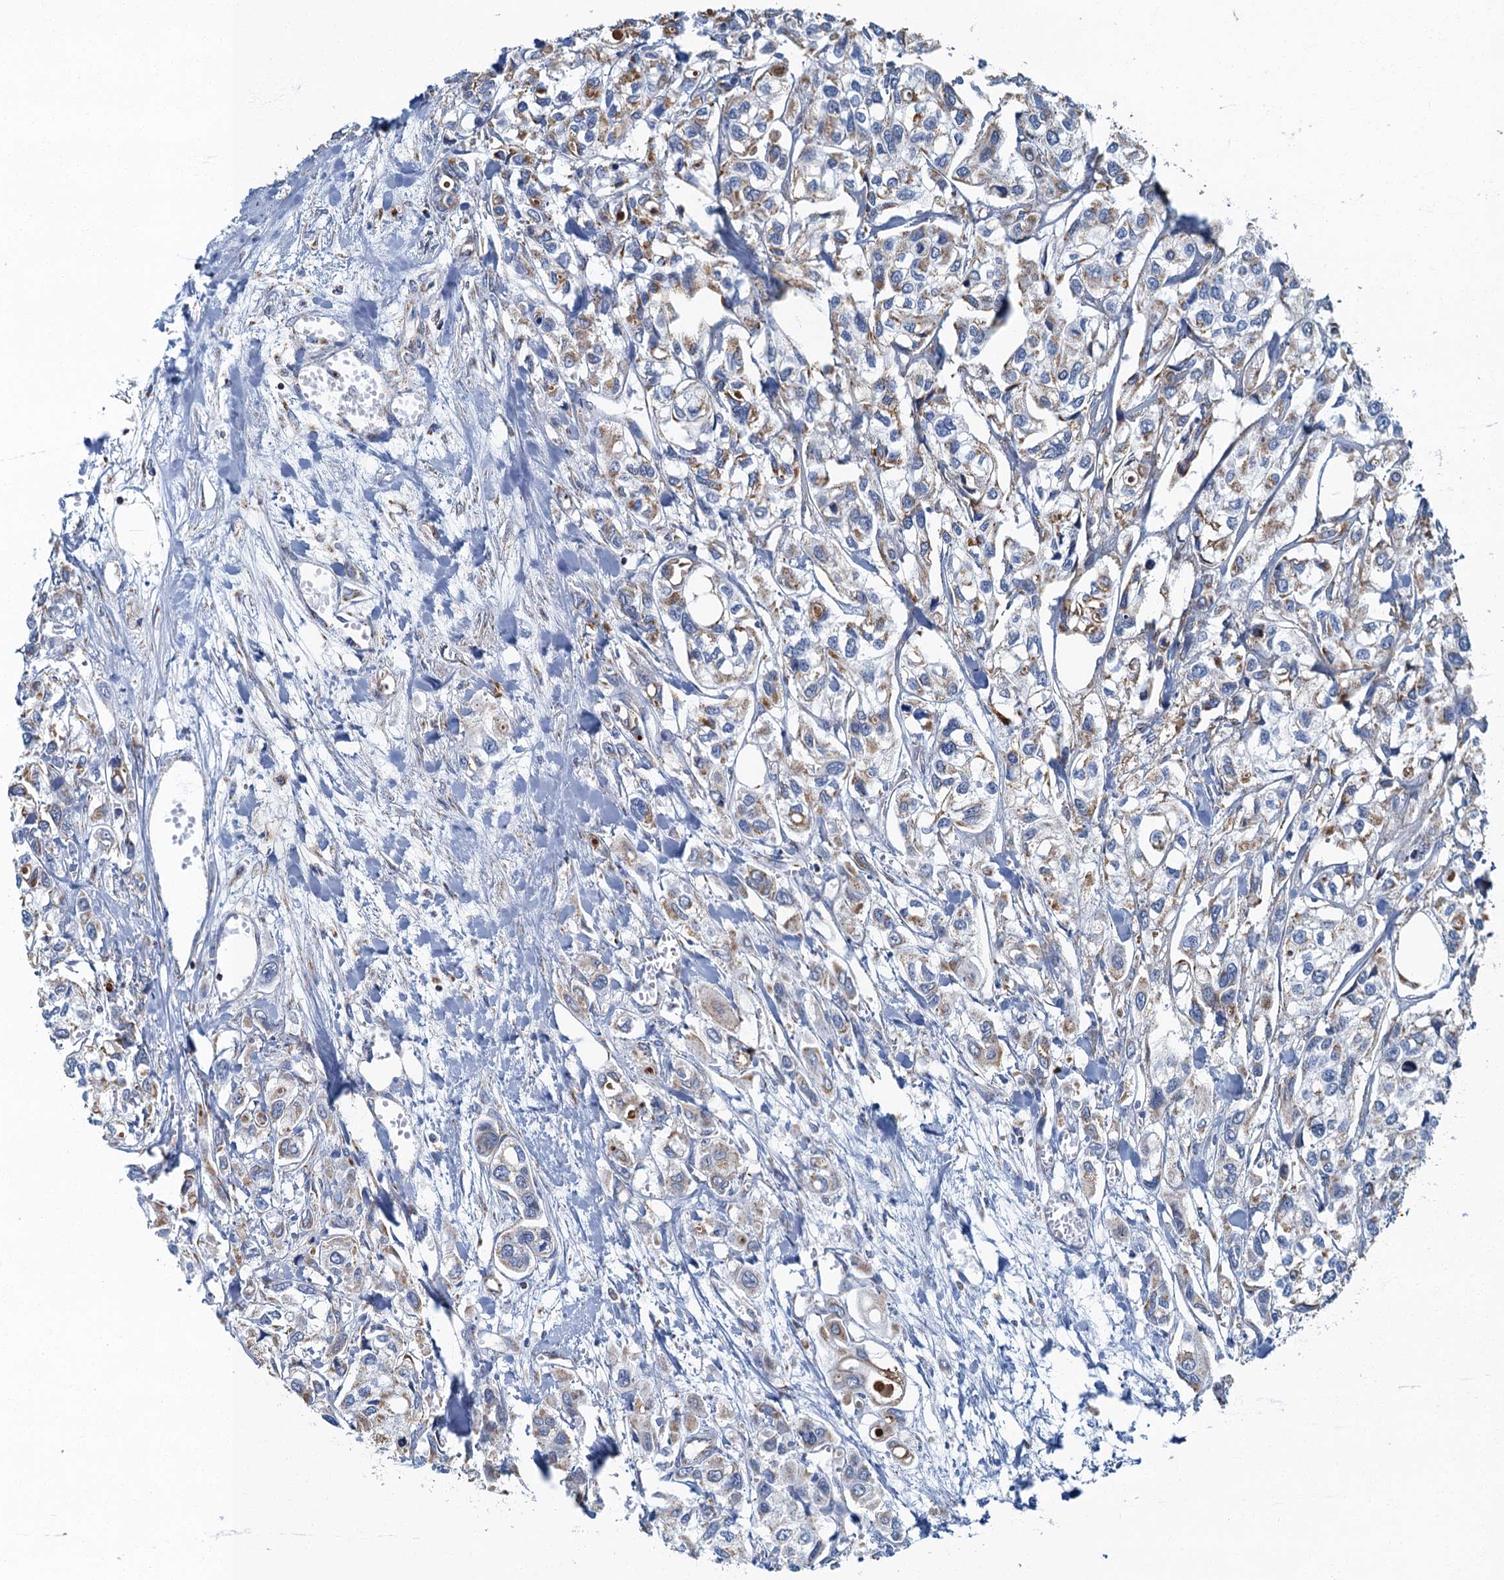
{"staining": {"intensity": "weak", "quantity": "25%-75%", "location": "cytoplasmic/membranous"}, "tissue": "urothelial cancer", "cell_type": "Tumor cells", "image_type": "cancer", "snomed": [{"axis": "morphology", "description": "Urothelial carcinoma, High grade"}, {"axis": "topography", "description": "Urinary bladder"}], "caption": "Immunohistochemical staining of high-grade urothelial carcinoma displays weak cytoplasmic/membranous protein positivity in about 25%-75% of tumor cells.", "gene": "RAD9B", "patient": {"sex": "male", "age": 67}}